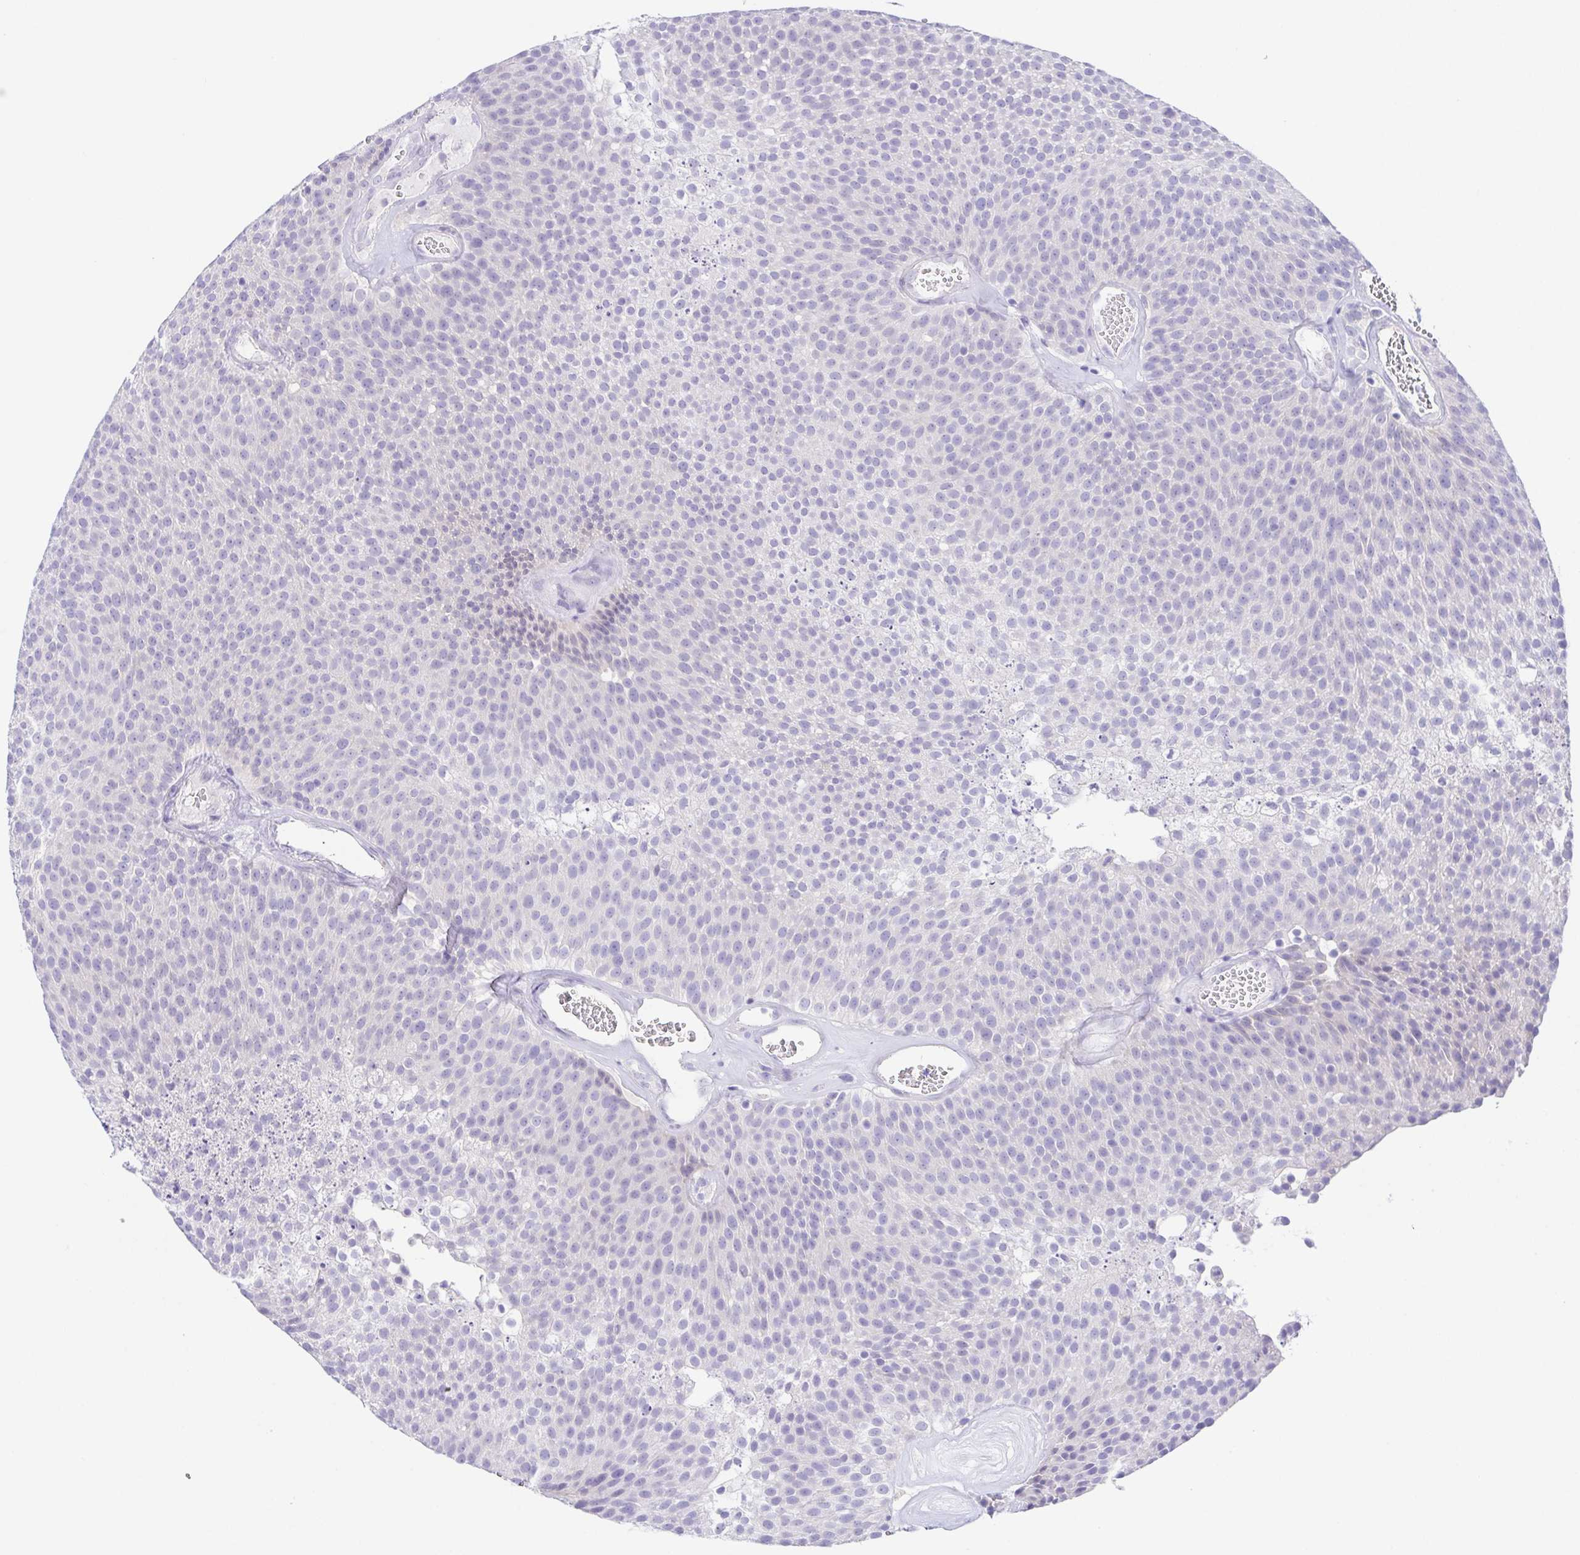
{"staining": {"intensity": "negative", "quantity": "none", "location": "none"}, "tissue": "urothelial cancer", "cell_type": "Tumor cells", "image_type": "cancer", "snomed": [{"axis": "morphology", "description": "Urothelial carcinoma, Low grade"}, {"axis": "topography", "description": "Urinary bladder"}], "caption": "Immunohistochemistry (IHC) histopathology image of urothelial cancer stained for a protein (brown), which demonstrates no staining in tumor cells.", "gene": "KRTDAP", "patient": {"sex": "female", "age": 79}}